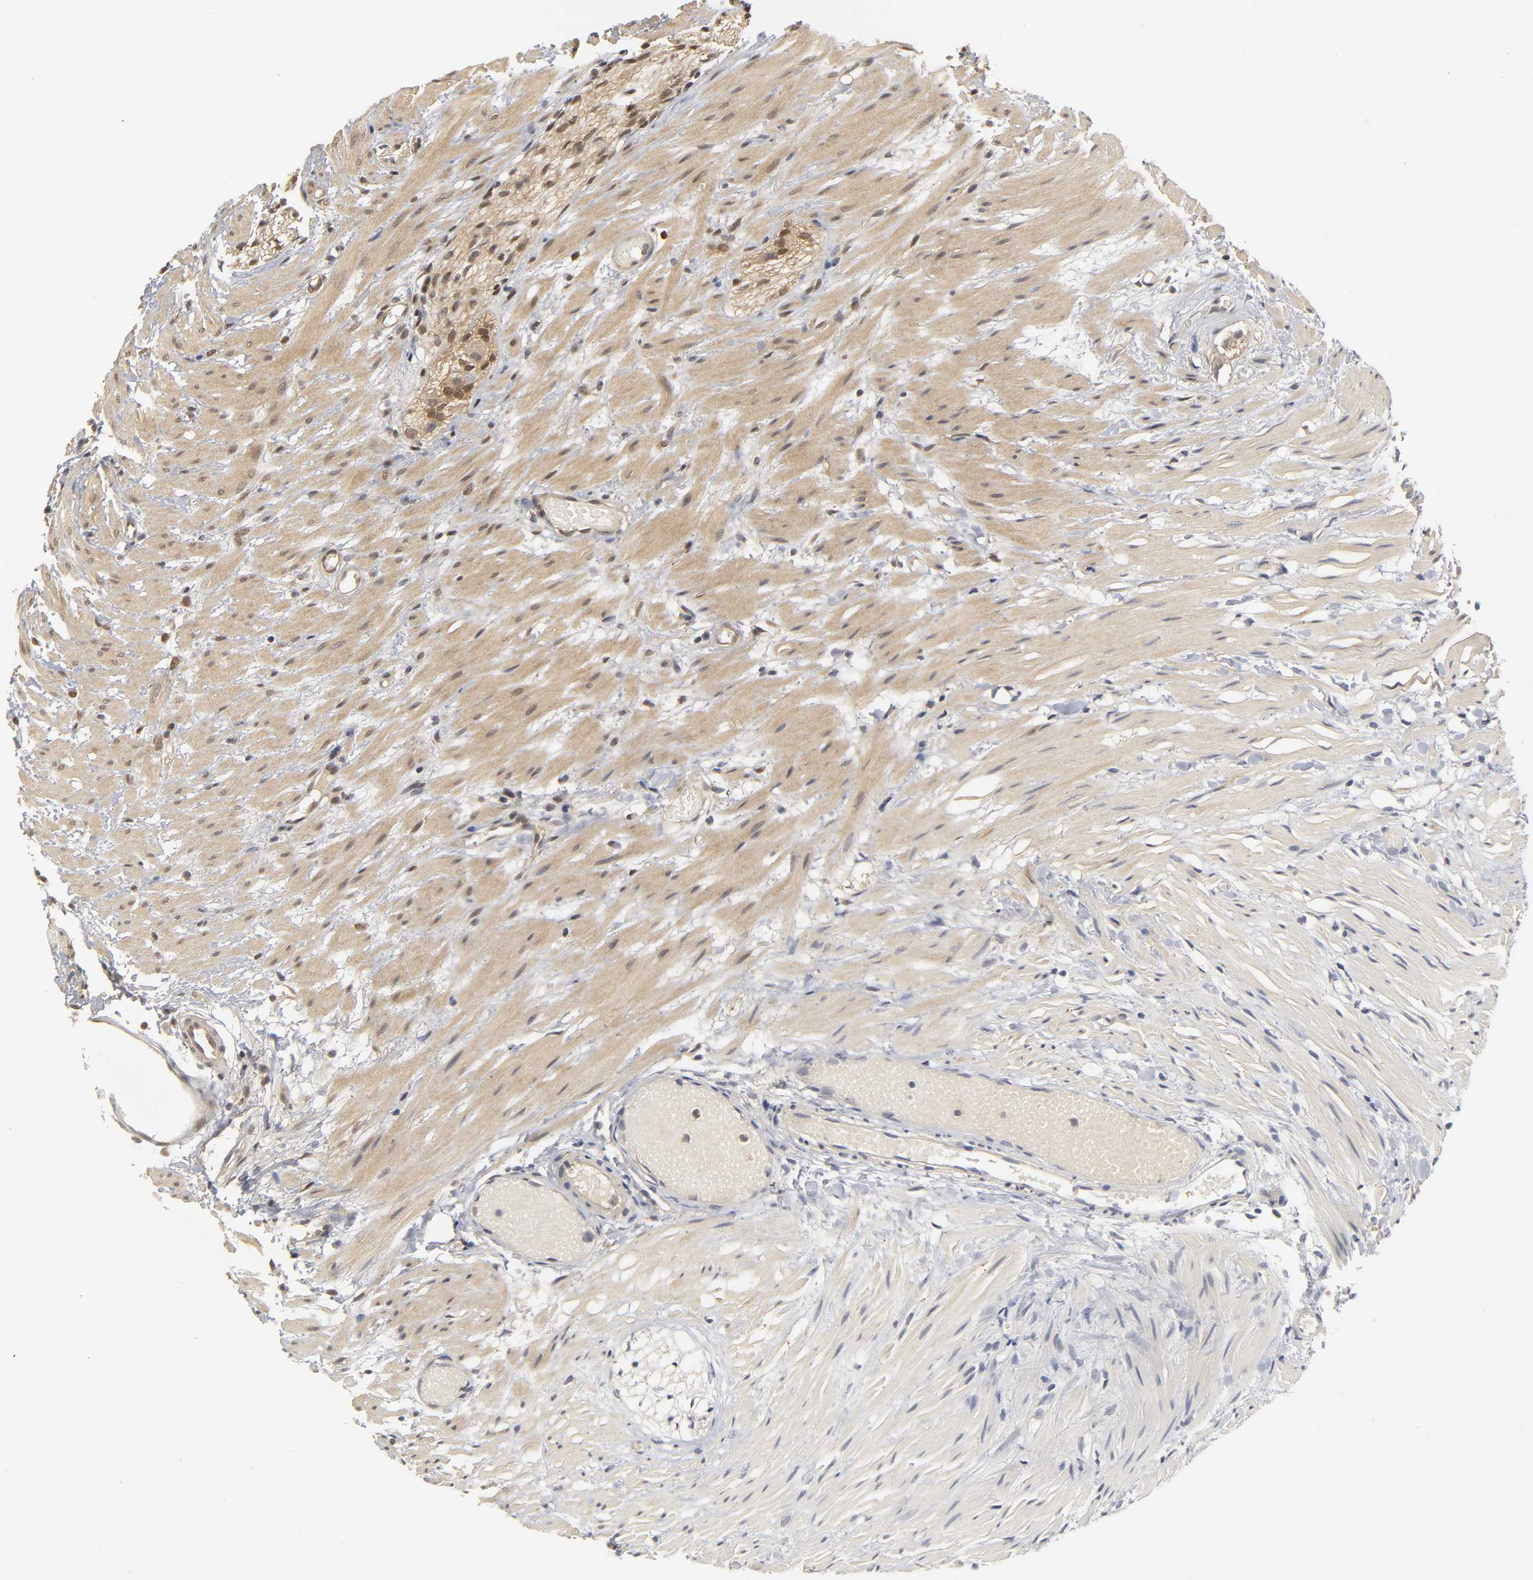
{"staining": {"intensity": "moderate", "quantity": ">75%", "location": "cytoplasmic/membranous,nuclear"}, "tissue": "colorectal cancer", "cell_type": "Tumor cells", "image_type": "cancer", "snomed": [{"axis": "morphology", "description": "Adenocarcinoma, NOS"}, {"axis": "topography", "description": "Colon"}], "caption": "The immunohistochemical stain shows moderate cytoplasmic/membranous and nuclear expression in tumor cells of colorectal cancer (adenocarcinoma) tissue.", "gene": "PARK7", "patient": {"sex": "male", "age": 14}}